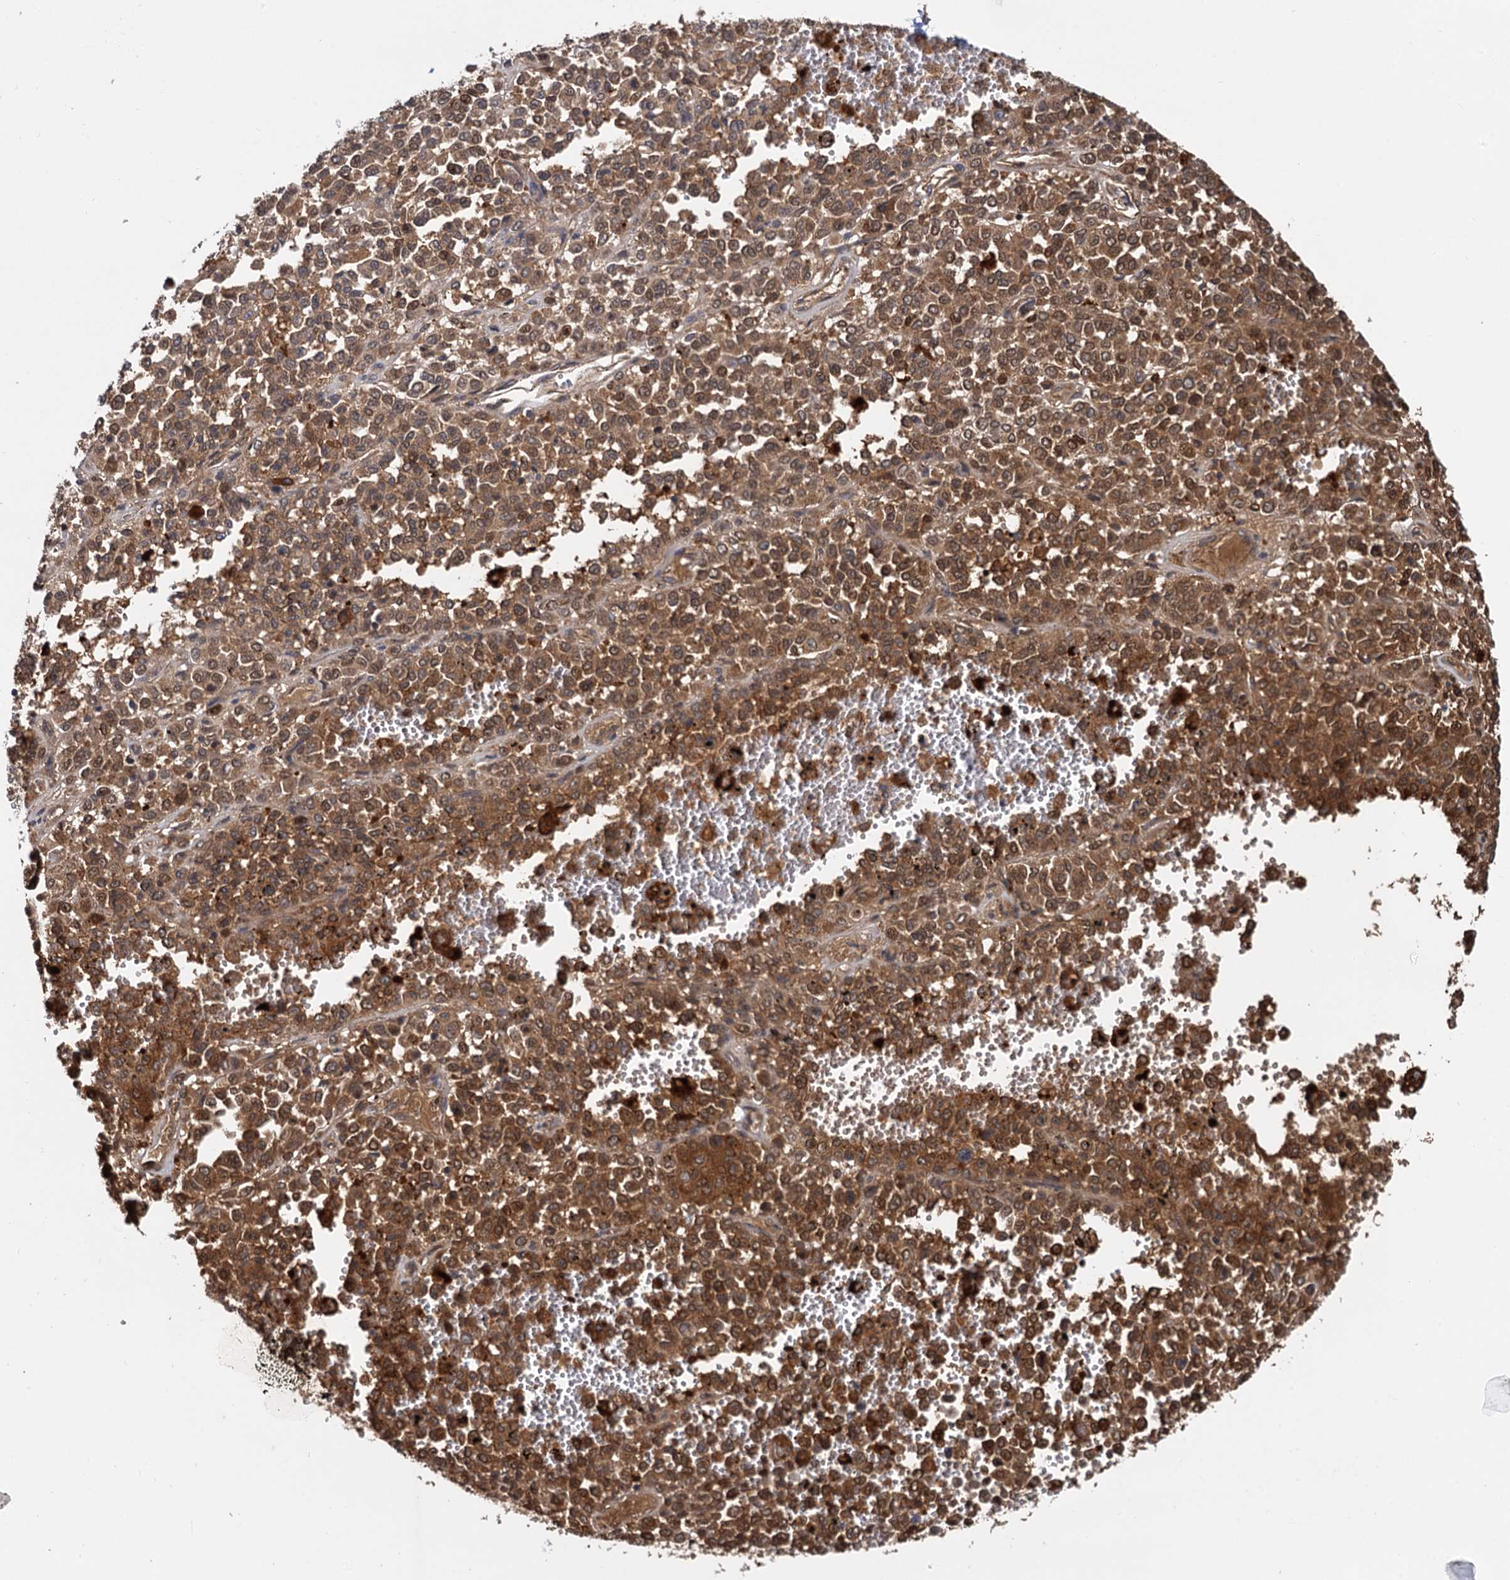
{"staining": {"intensity": "moderate", "quantity": ">75%", "location": "cytoplasmic/membranous,nuclear"}, "tissue": "melanoma", "cell_type": "Tumor cells", "image_type": "cancer", "snomed": [{"axis": "morphology", "description": "Malignant melanoma, Metastatic site"}, {"axis": "topography", "description": "Pancreas"}], "caption": "A brown stain labels moderate cytoplasmic/membranous and nuclear positivity of a protein in melanoma tumor cells. Immunohistochemistry (ihc) stains the protein of interest in brown and the nuclei are stained blue.", "gene": "SELENOP", "patient": {"sex": "female", "age": 30}}